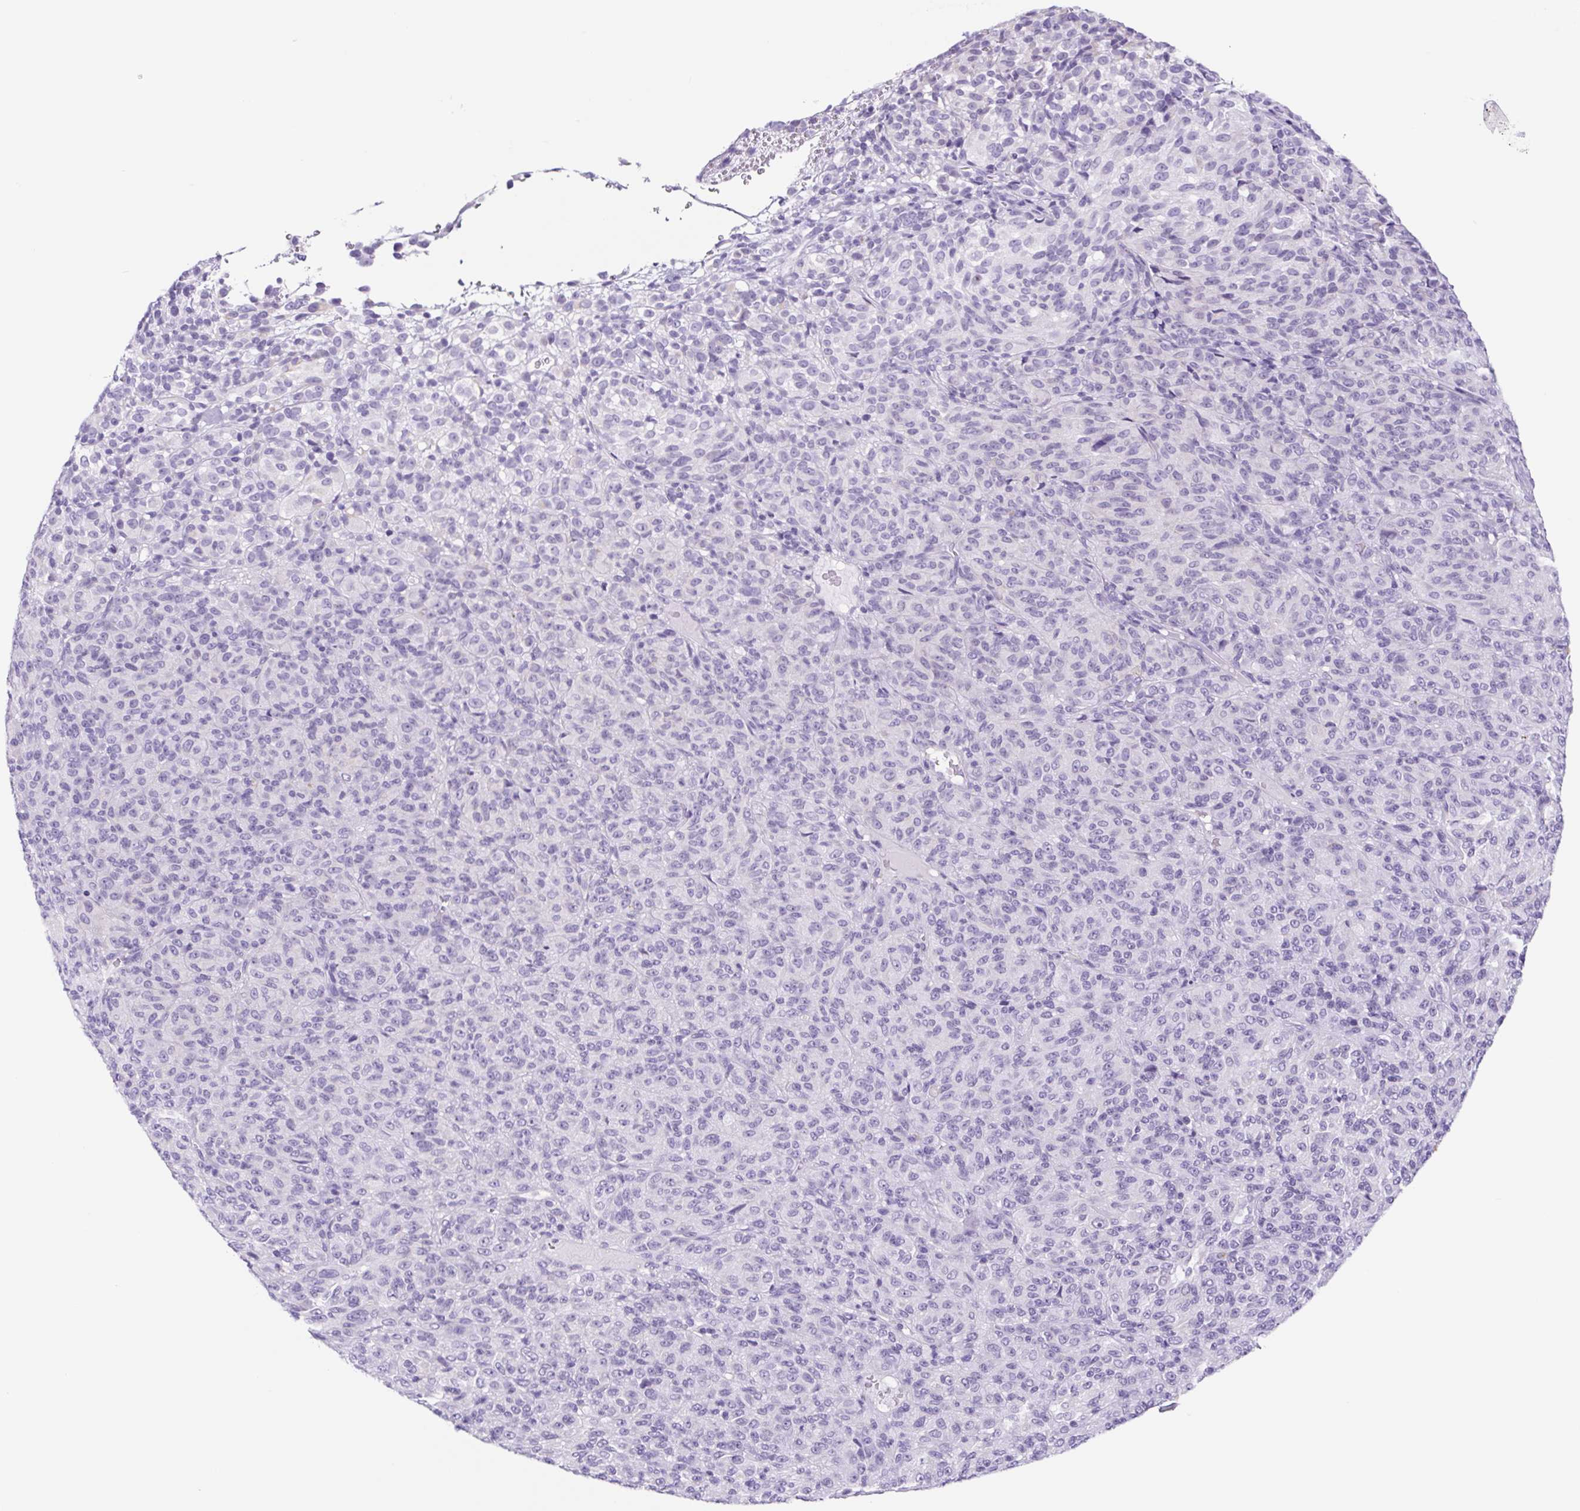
{"staining": {"intensity": "negative", "quantity": "none", "location": "none"}, "tissue": "melanoma", "cell_type": "Tumor cells", "image_type": "cancer", "snomed": [{"axis": "morphology", "description": "Malignant melanoma, Metastatic site"}, {"axis": "topography", "description": "Brain"}], "caption": "High power microscopy image of an immunohistochemistry image of melanoma, revealing no significant positivity in tumor cells.", "gene": "CYP21A2", "patient": {"sex": "female", "age": 56}}